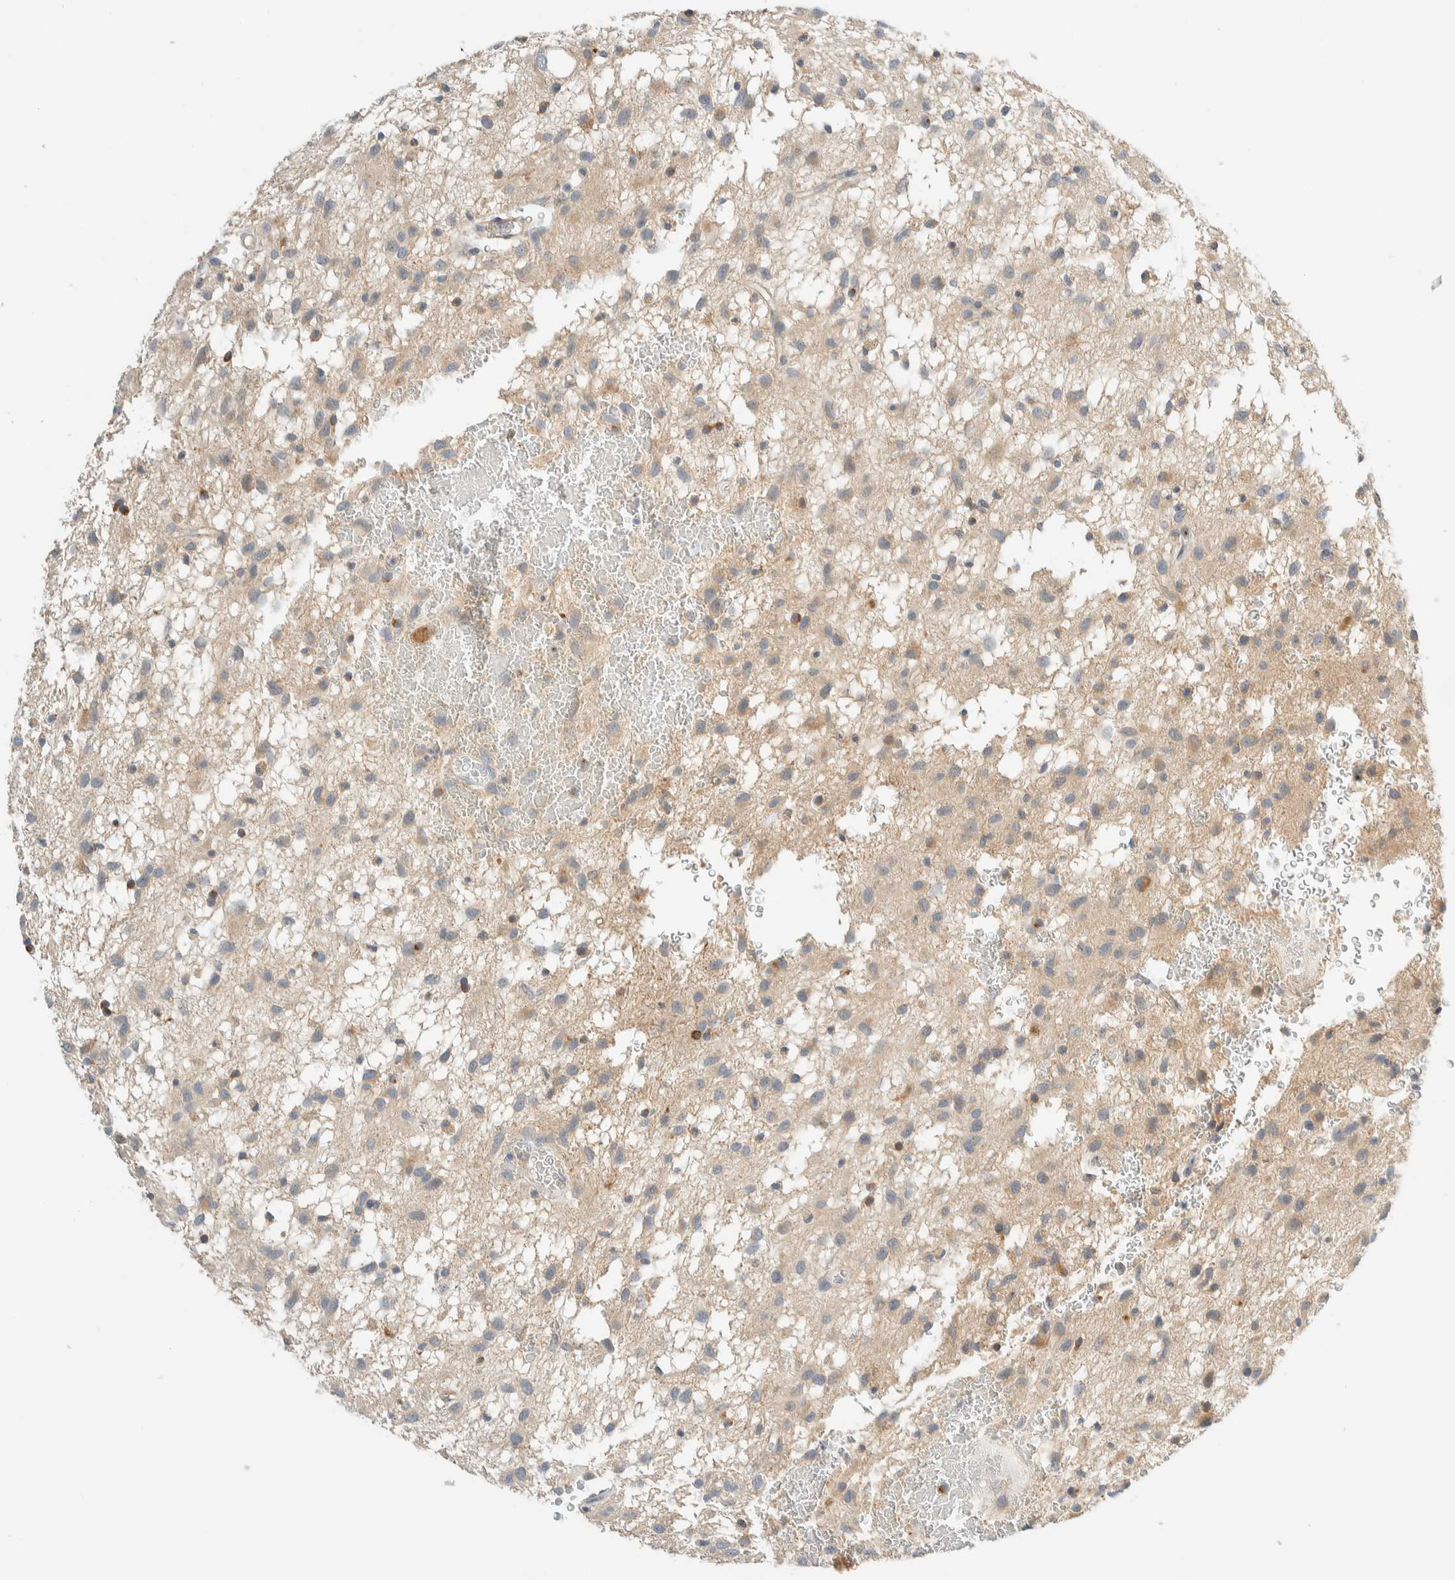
{"staining": {"intensity": "weak", "quantity": "<25%", "location": "cytoplasmic/membranous"}, "tissue": "glioma", "cell_type": "Tumor cells", "image_type": "cancer", "snomed": [{"axis": "morphology", "description": "Glioma, malignant, Low grade"}, {"axis": "topography", "description": "Brain"}], "caption": "Malignant glioma (low-grade) stained for a protein using immunohistochemistry (IHC) exhibits no expression tumor cells.", "gene": "TMEM184B", "patient": {"sex": "male", "age": 77}}